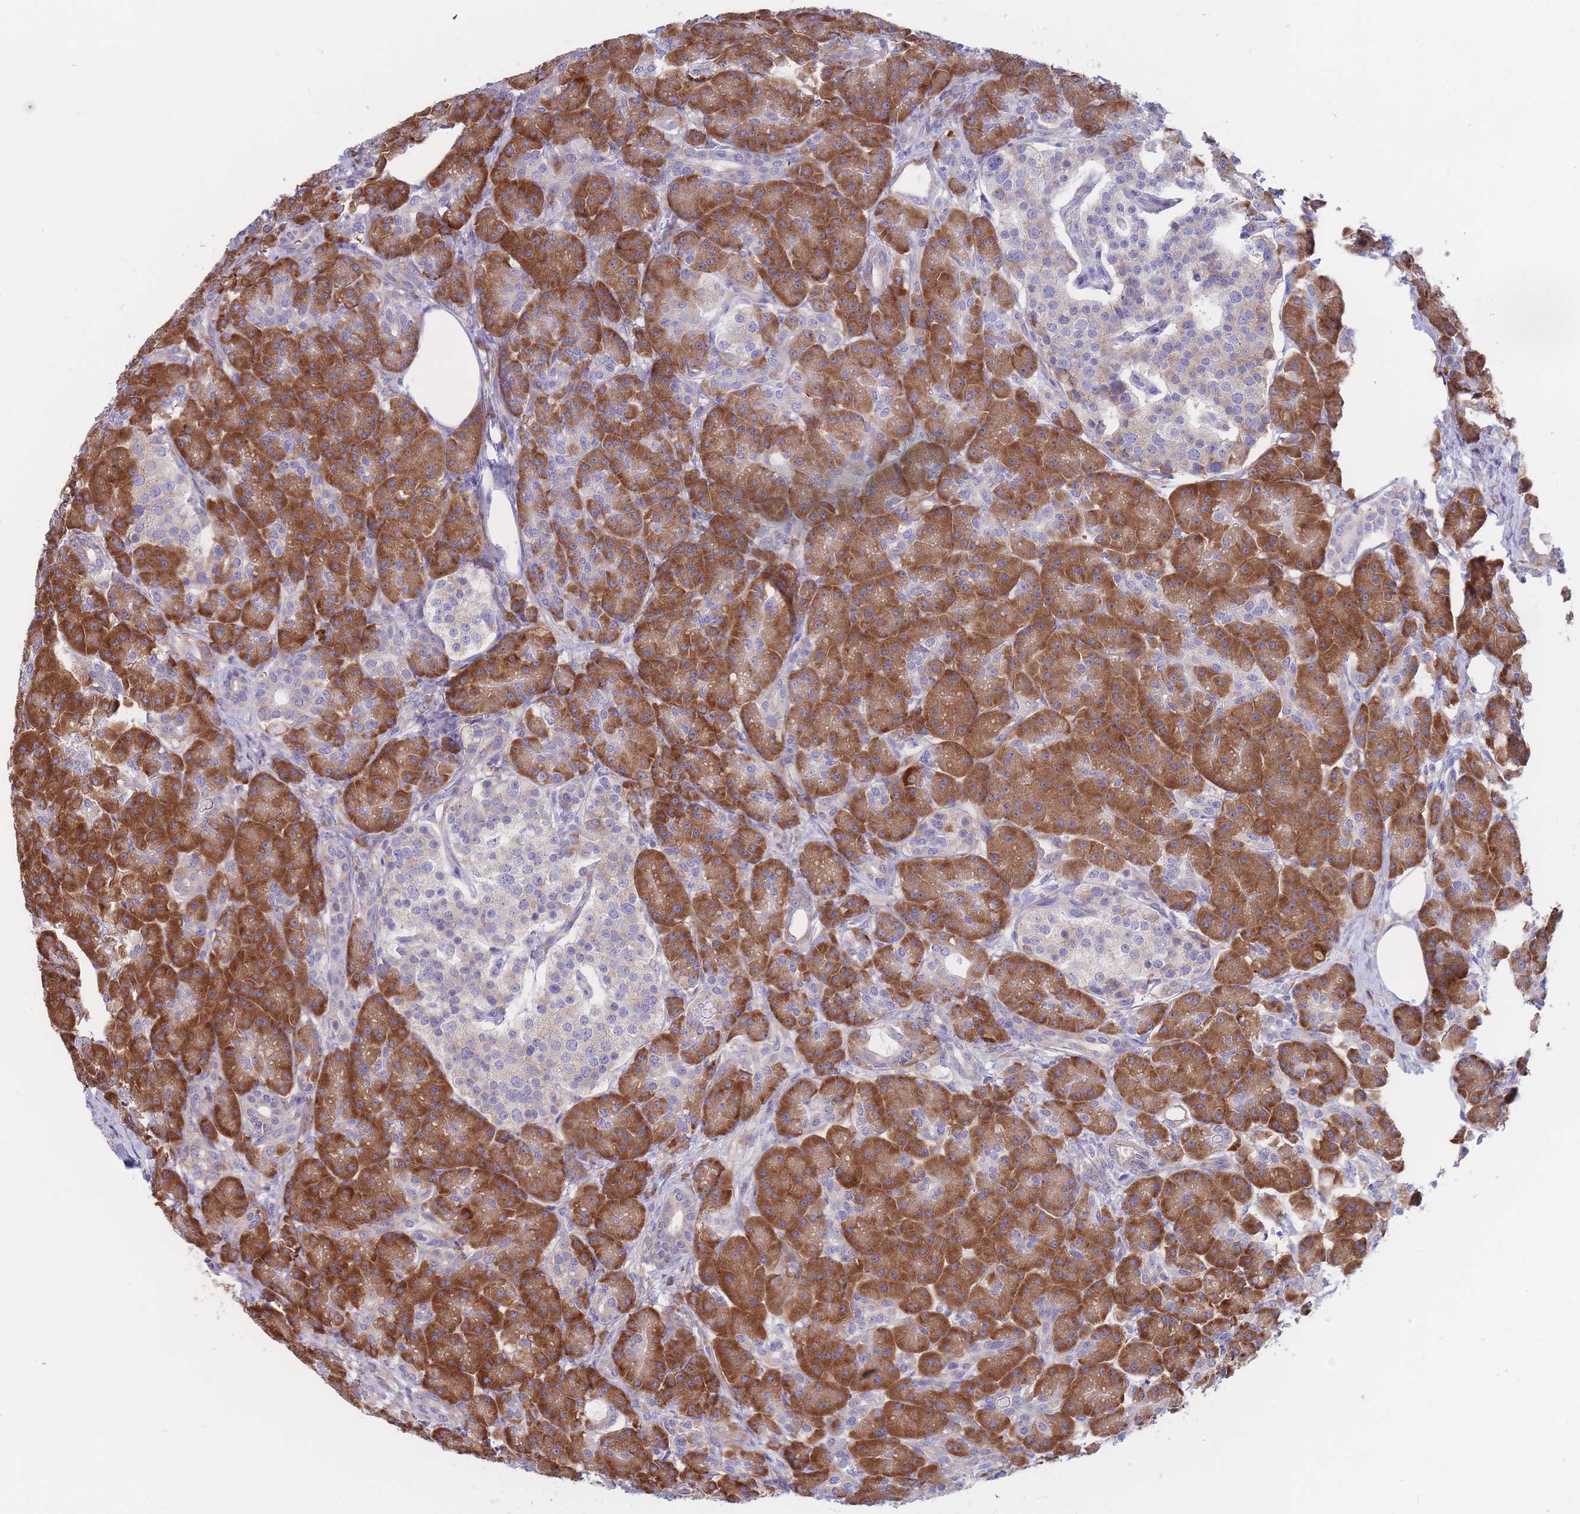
{"staining": {"intensity": "strong", "quantity": ">75%", "location": "cytoplasmic/membranous"}, "tissue": "pancreas", "cell_type": "Exocrine glandular cells", "image_type": "normal", "snomed": [{"axis": "morphology", "description": "Normal tissue, NOS"}, {"axis": "topography", "description": "Pancreas"}], "caption": "A brown stain labels strong cytoplasmic/membranous positivity of a protein in exocrine glandular cells of unremarkable pancreas. Using DAB (3,3'-diaminobenzidine) (brown) and hematoxylin (blue) stains, captured at high magnification using brightfield microscopy.", "gene": "RPL8", "patient": {"sex": "male", "age": 63}}